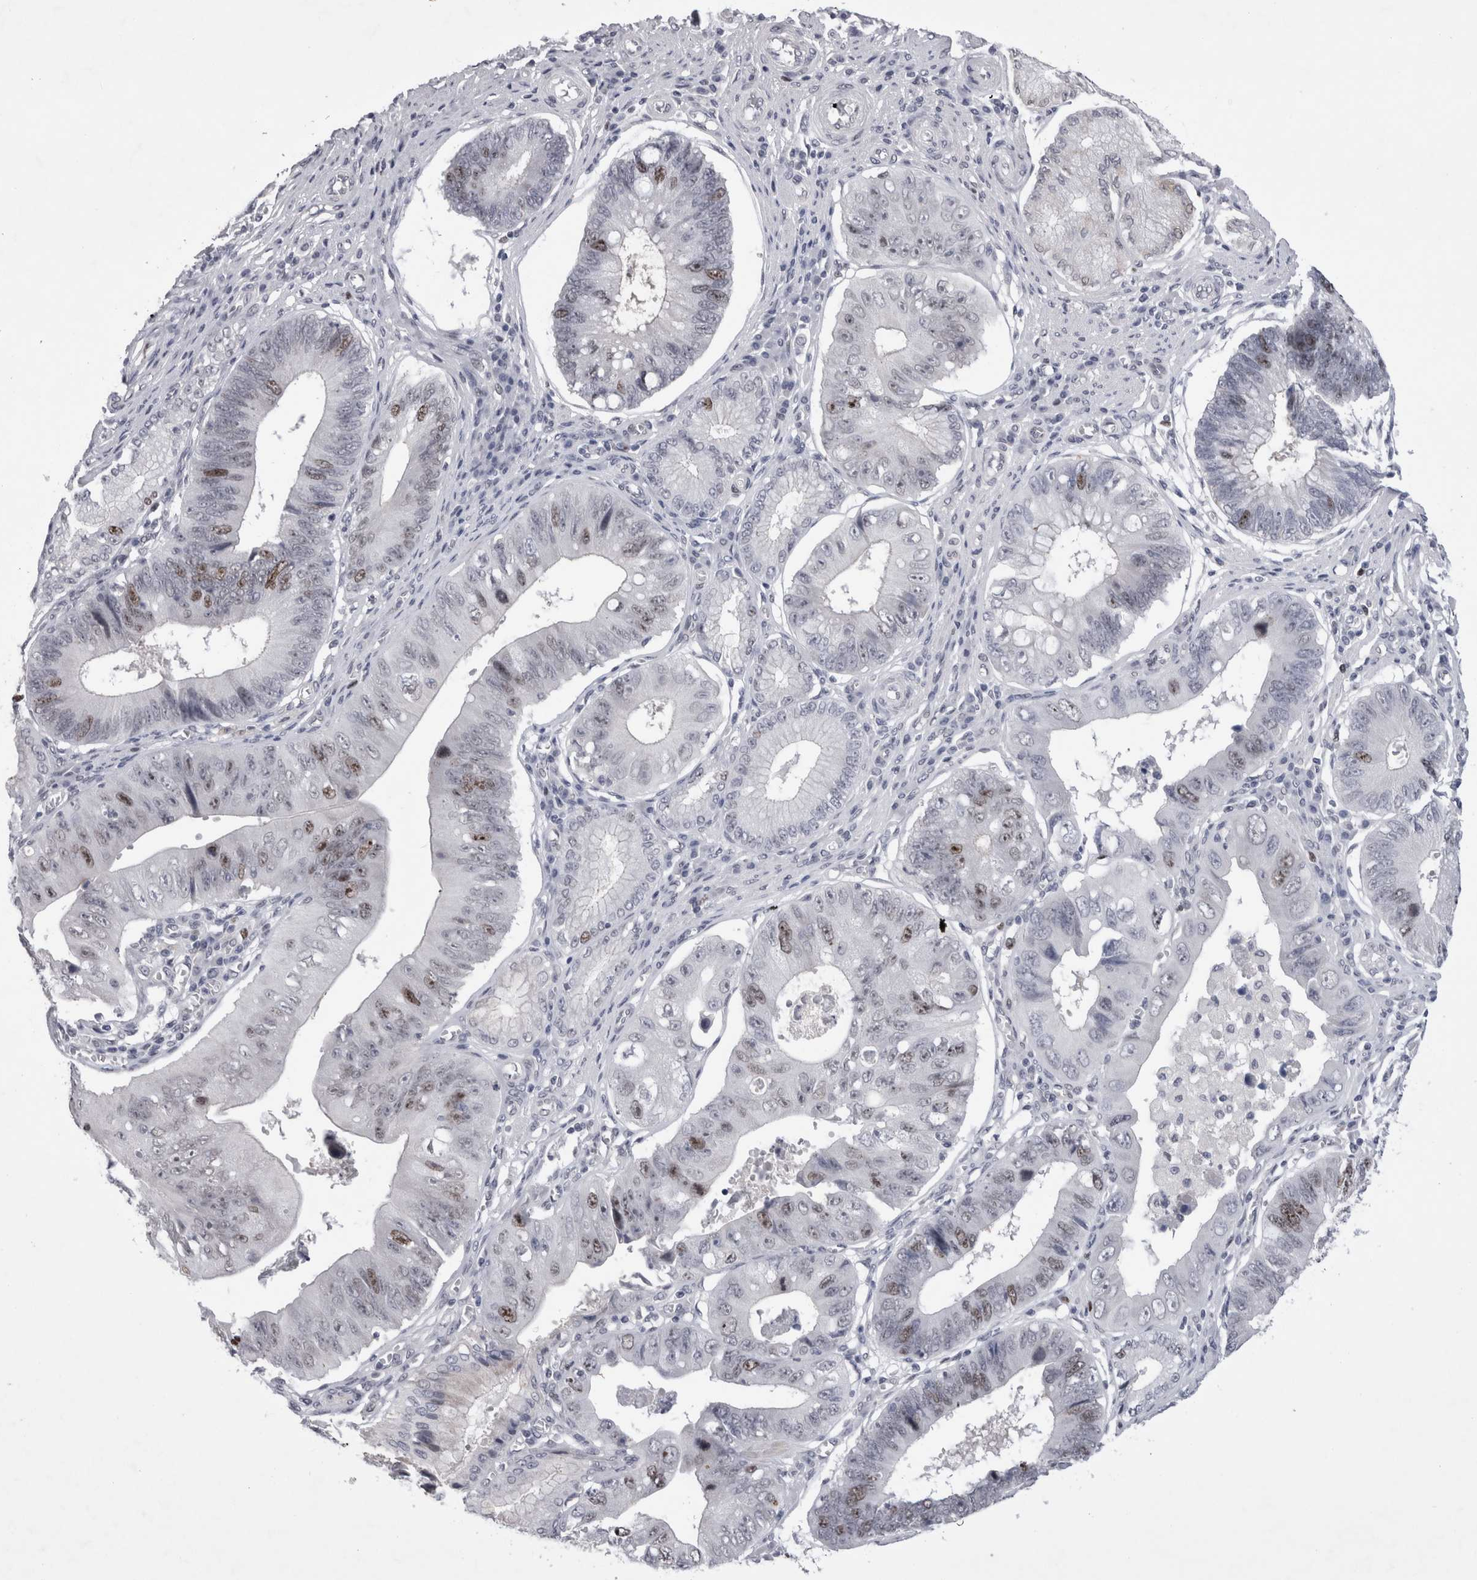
{"staining": {"intensity": "moderate", "quantity": "<25%", "location": "nuclear"}, "tissue": "stomach cancer", "cell_type": "Tumor cells", "image_type": "cancer", "snomed": [{"axis": "morphology", "description": "Adenocarcinoma, NOS"}, {"axis": "topography", "description": "Stomach"}], "caption": "DAB (3,3'-diaminobenzidine) immunohistochemical staining of human stomach adenocarcinoma reveals moderate nuclear protein positivity in approximately <25% of tumor cells. The protein is shown in brown color, while the nuclei are stained blue.", "gene": "KIF18B", "patient": {"sex": "male", "age": 59}}